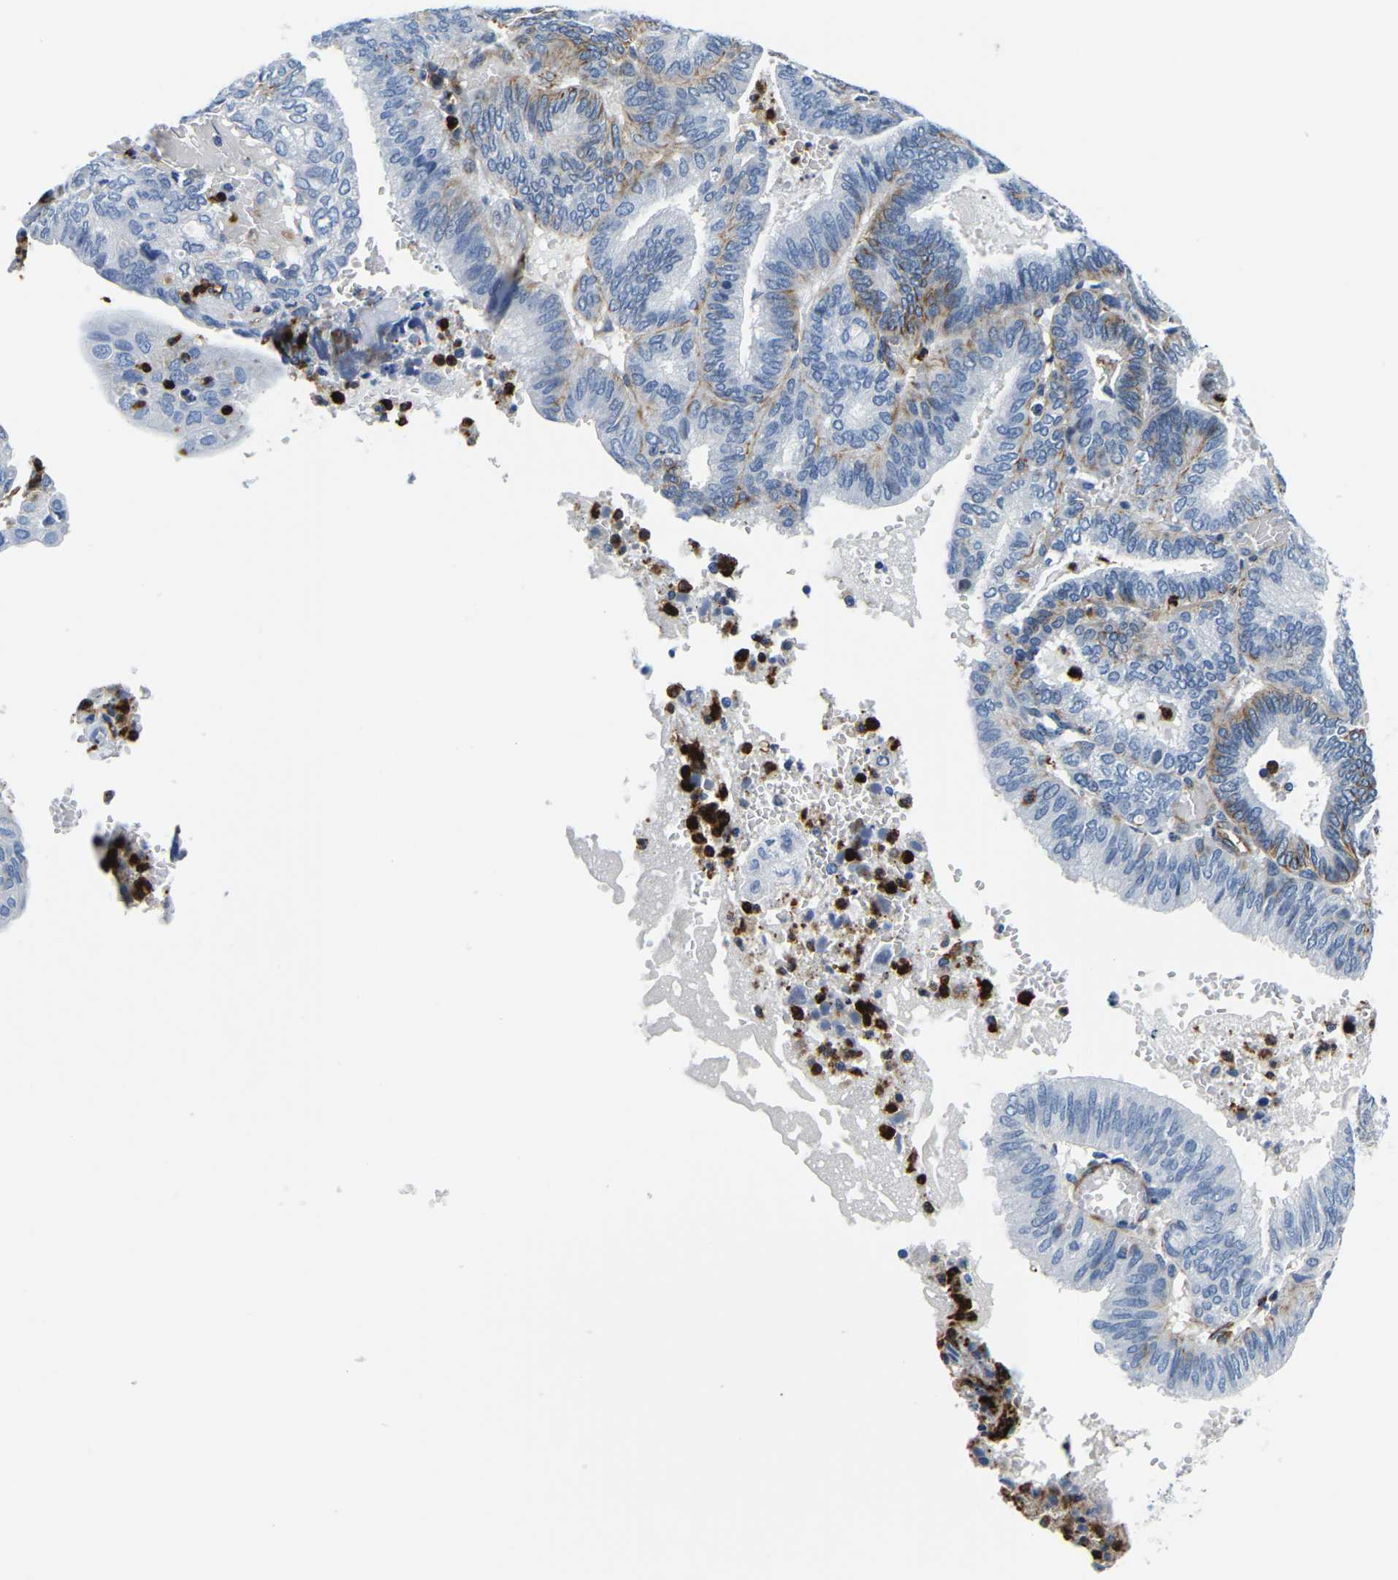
{"staining": {"intensity": "negative", "quantity": "none", "location": "none"}, "tissue": "endometrial cancer", "cell_type": "Tumor cells", "image_type": "cancer", "snomed": [{"axis": "morphology", "description": "Adenocarcinoma, NOS"}, {"axis": "topography", "description": "Uterus"}], "caption": "An immunohistochemistry histopathology image of adenocarcinoma (endometrial) is shown. There is no staining in tumor cells of adenocarcinoma (endometrial). (DAB (3,3'-diaminobenzidine) immunohistochemistry visualized using brightfield microscopy, high magnification).", "gene": "MS4A3", "patient": {"sex": "female", "age": 60}}